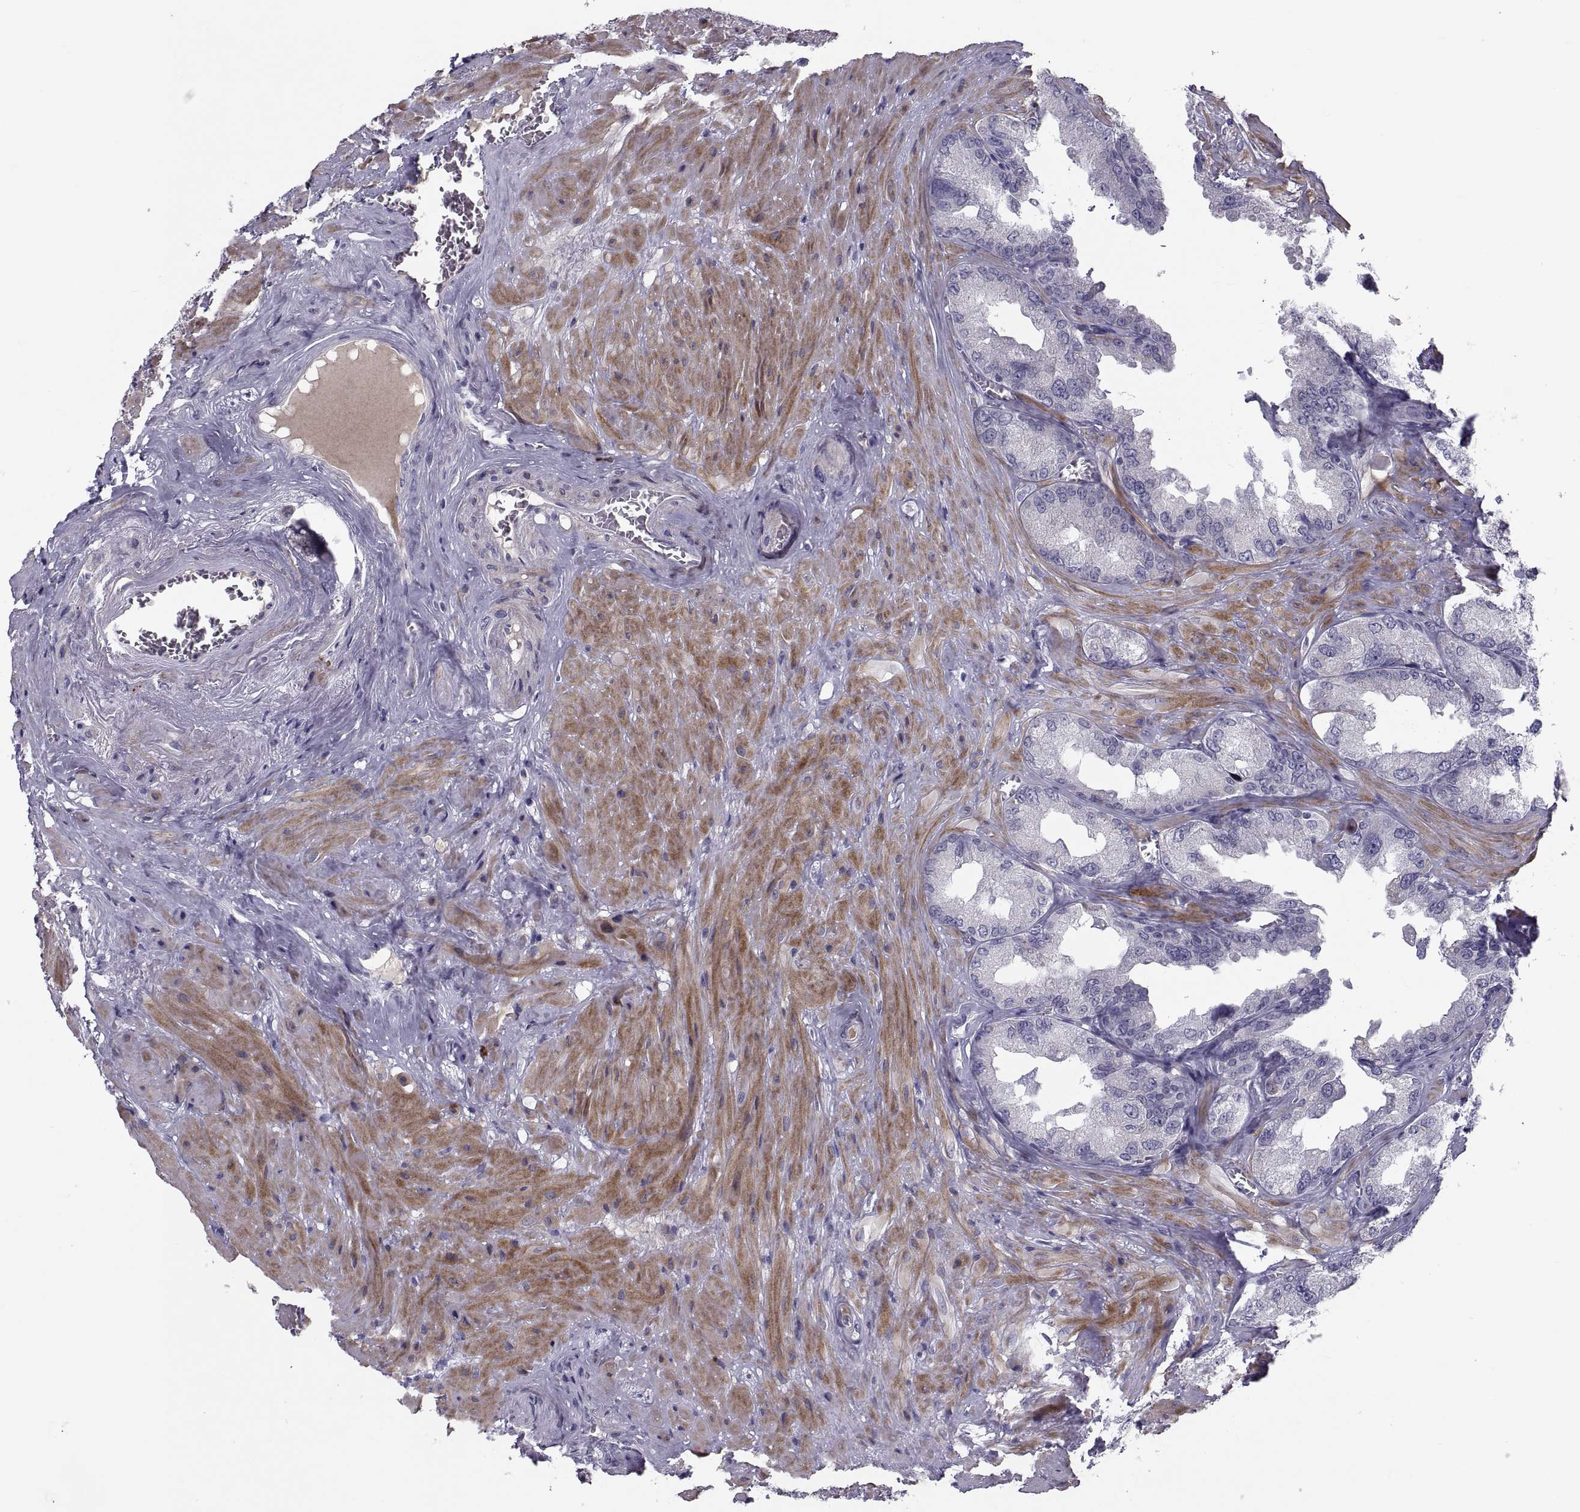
{"staining": {"intensity": "negative", "quantity": "none", "location": "none"}, "tissue": "seminal vesicle", "cell_type": "Glandular cells", "image_type": "normal", "snomed": [{"axis": "morphology", "description": "Normal tissue, NOS"}, {"axis": "topography", "description": "Seminal veicle"}], "caption": "IHC photomicrograph of unremarkable seminal vesicle: seminal vesicle stained with DAB (3,3'-diaminobenzidine) reveals no significant protein staining in glandular cells.", "gene": "PDZRN4", "patient": {"sex": "male", "age": 72}}